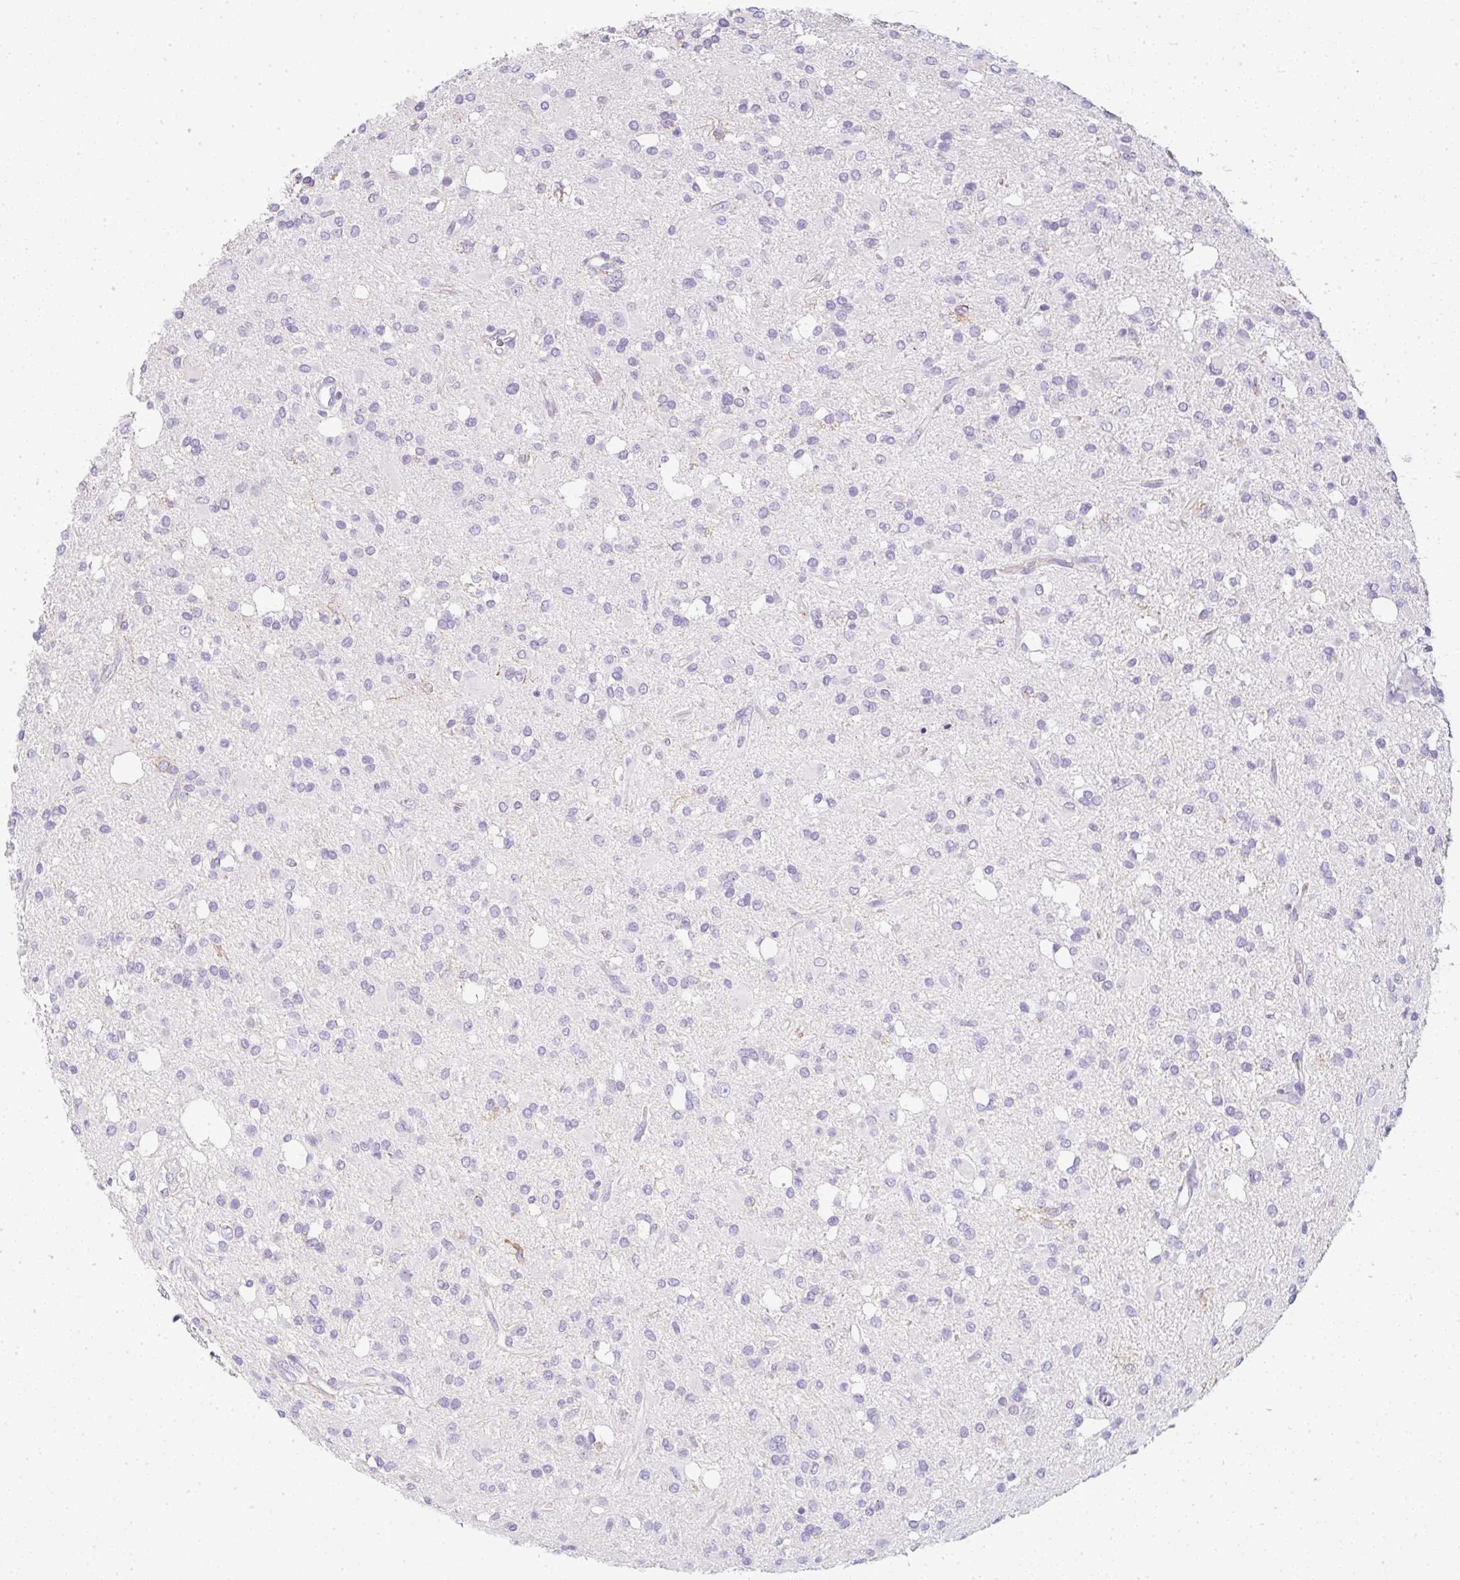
{"staining": {"intensity": "negative", "quantity": "none", "location": "none"}, "tissue": "glioma", "cell_type": "Tumor cells", "image_type": "cancer", "snomed": [{"axis": "morphology", "description": "Glioma, malignant, Low grade"}, {"axis": "topography", "description": "Brain"}], "caption": "Malignant low-grade glioma stained for a protein using immunohistochemistry (IHC) reveals no positivity tumor cells.", "gene": "LPAR4", "patient": {"sex": "female", "age": 33}}